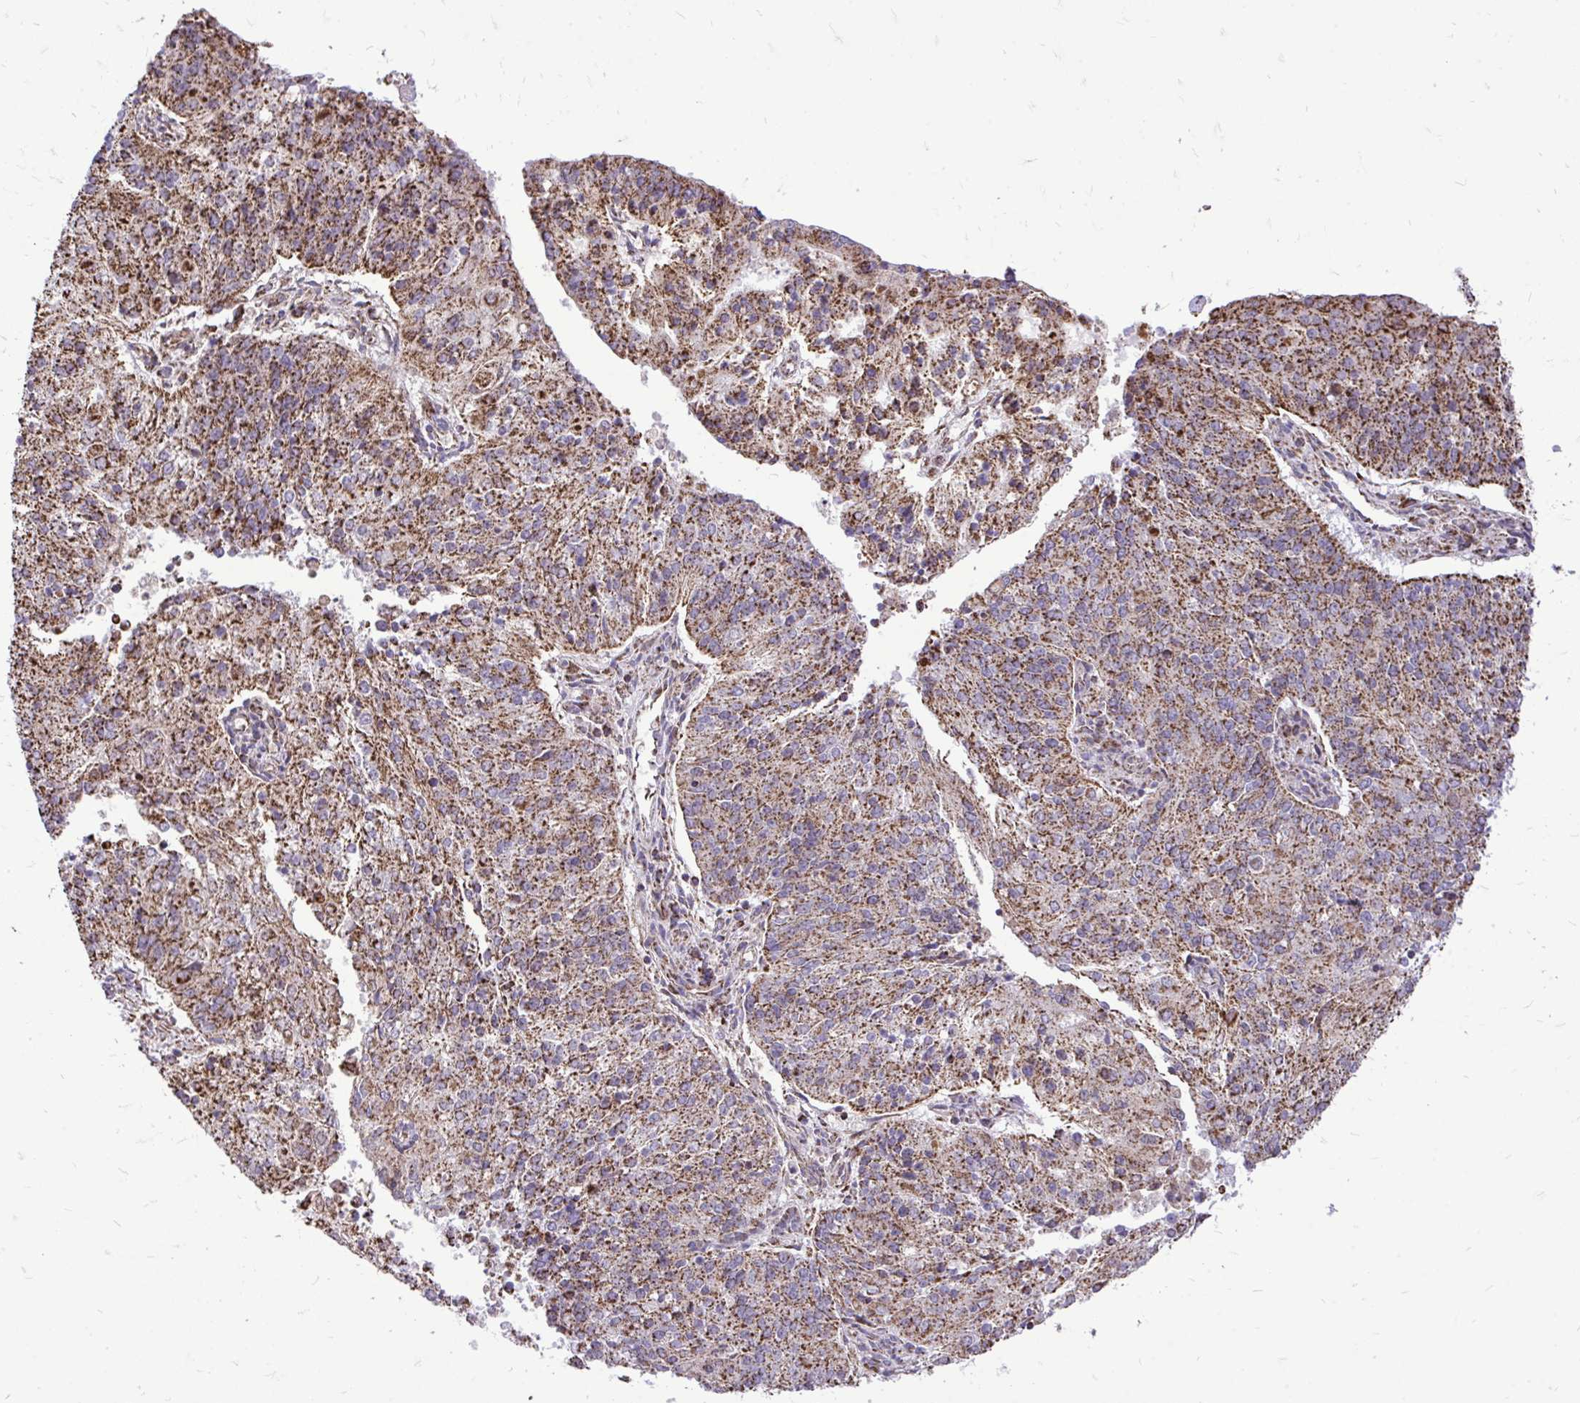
{"staining": {"intensity": "moderate", "quantity": ">75%", "location": "cytoplasmic/membranous"}, "tissue": "endometrial cancer", "cell_type": "Tumor cells", "image_type": "cancer", "snomed": [{"axis": "morphology", "description": "Adenocarcinoma, NOS"}, {"axis": "topography", "description": "Endometrium"}], "caption": "A micrograph of human endometrial cancer stained for a protein reveals moderate cytoplasmic/membranous brown staining in tumor cells.", "gene": "UBE2C", "patient": {"sex": "female", "age": 82}}